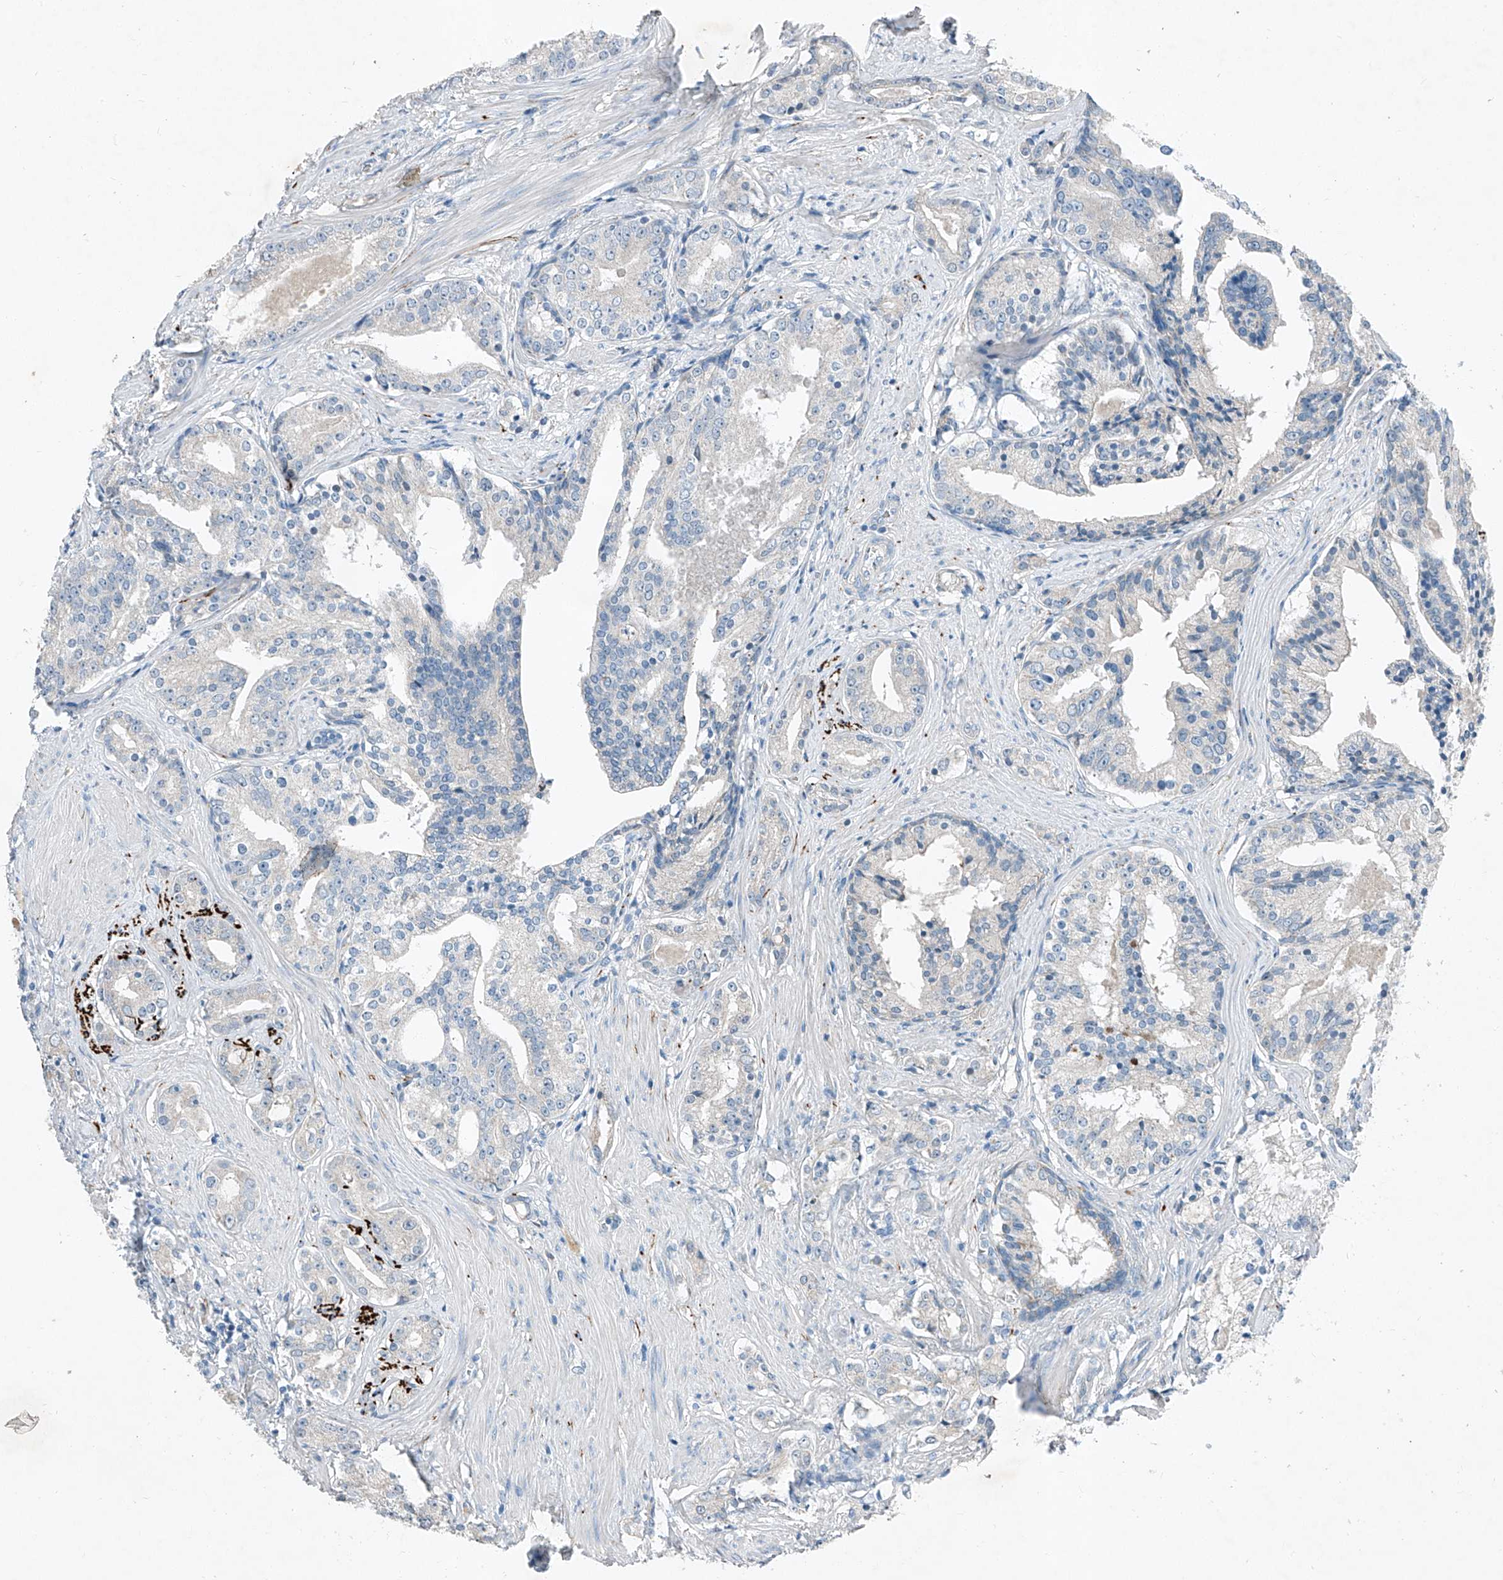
{"staining": {"intensity": "negative", "quantity": "none", "location": "none"}, "tissue": "prostate cancer", "cell_type": "Tumor cells", "image_type": "cancer", "snomed": [{"axis": "morphology", "description": "Adenocarcinoma, High grade"}, {"axis": "topography", "description": "Prostate"}], "caption": "Image shows no significant protein staining in tumor cells of prostate cancer.", "gene": "MDGA1", "patient": {"sex": "male", "age": 58}}